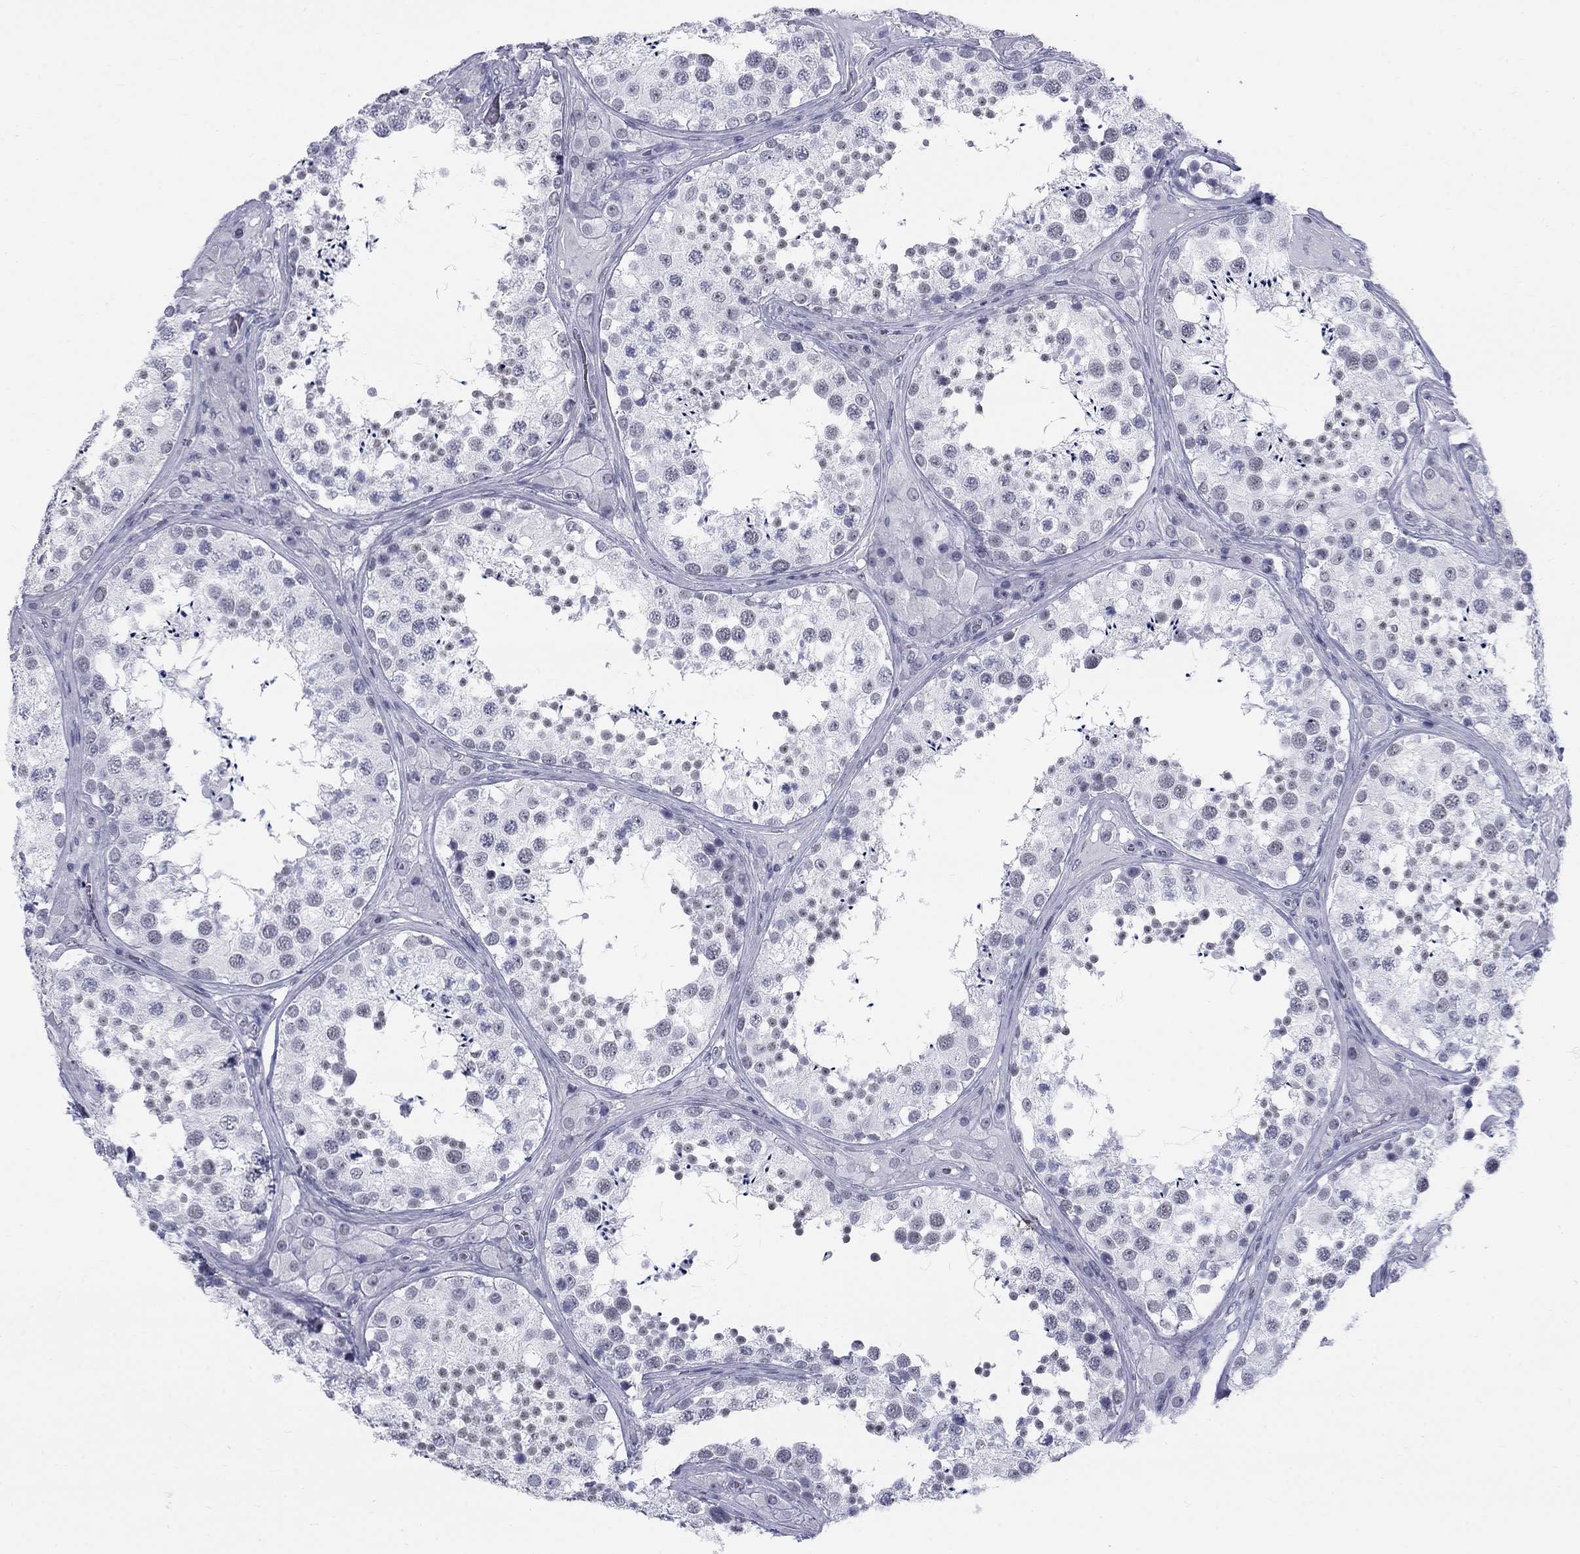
{"staining": {"intensity": "weak", "quantity": "<25%", "location": "nuclear"}, "tissue": "testis", "cell_type": "Cells in seminiferous ducts", "image_type": "normal", "snomed": [{"axis": "morphology", "description": "Normal tissue, NOS"}, {"axis": "topography", "description": "Testis"}], "caption": "An immunohistochemistry (IHC) micrograph of unremarkable testis is shown. There is no staining in cells in seminiferous ducts of testis. The staining was performed using DAB to visualize the protein expression in brown, while the nuclei were stained in blue with hematoxylin (Magnification: 20x).", "gene": "DMTN", "patient": {"sex": "male", "age": 34}}